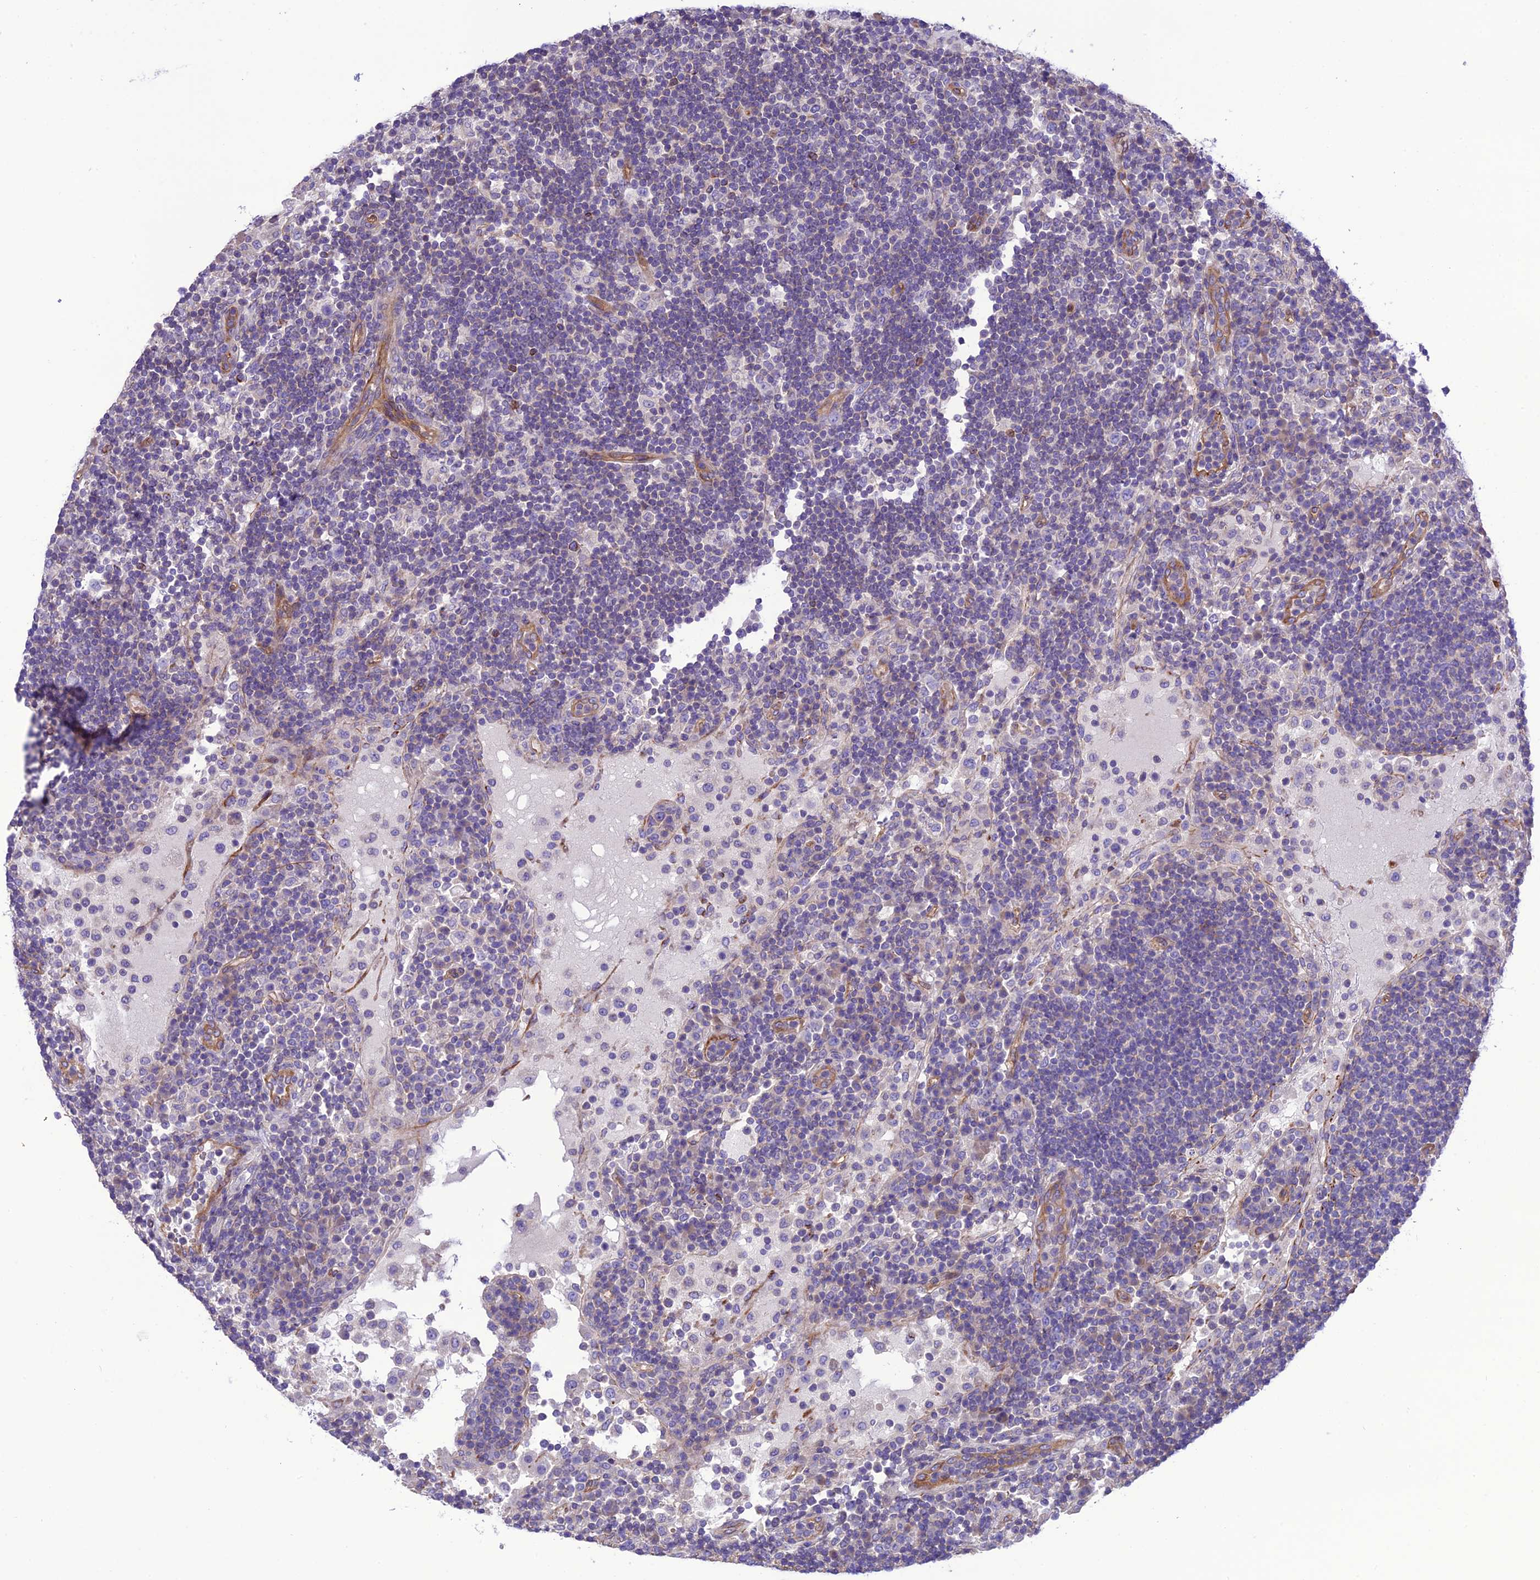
{"staining": {"intensity": "negative", "quantity": "none", "location": "none"}, "tissue": "lymph node", "cell_type": "Germinal center cells", "image_type": "normal", "snomed": [{"axis": "morphology", "description": "Normal tissue, NOS"}, {"axis": "topography", "description": "Lymph node"}], "caption": "An IHC micrograph of normal lymph node is shown. There is no staining in germinal center cells of lymph node. The staining is performed using DAB (3,3'-diaminobenzidine) brown chromogen with nuclei counter-stained in using hematoxylin.", "gene": "PPFIA3", "patient": {"sex": "female", "age": 53}}